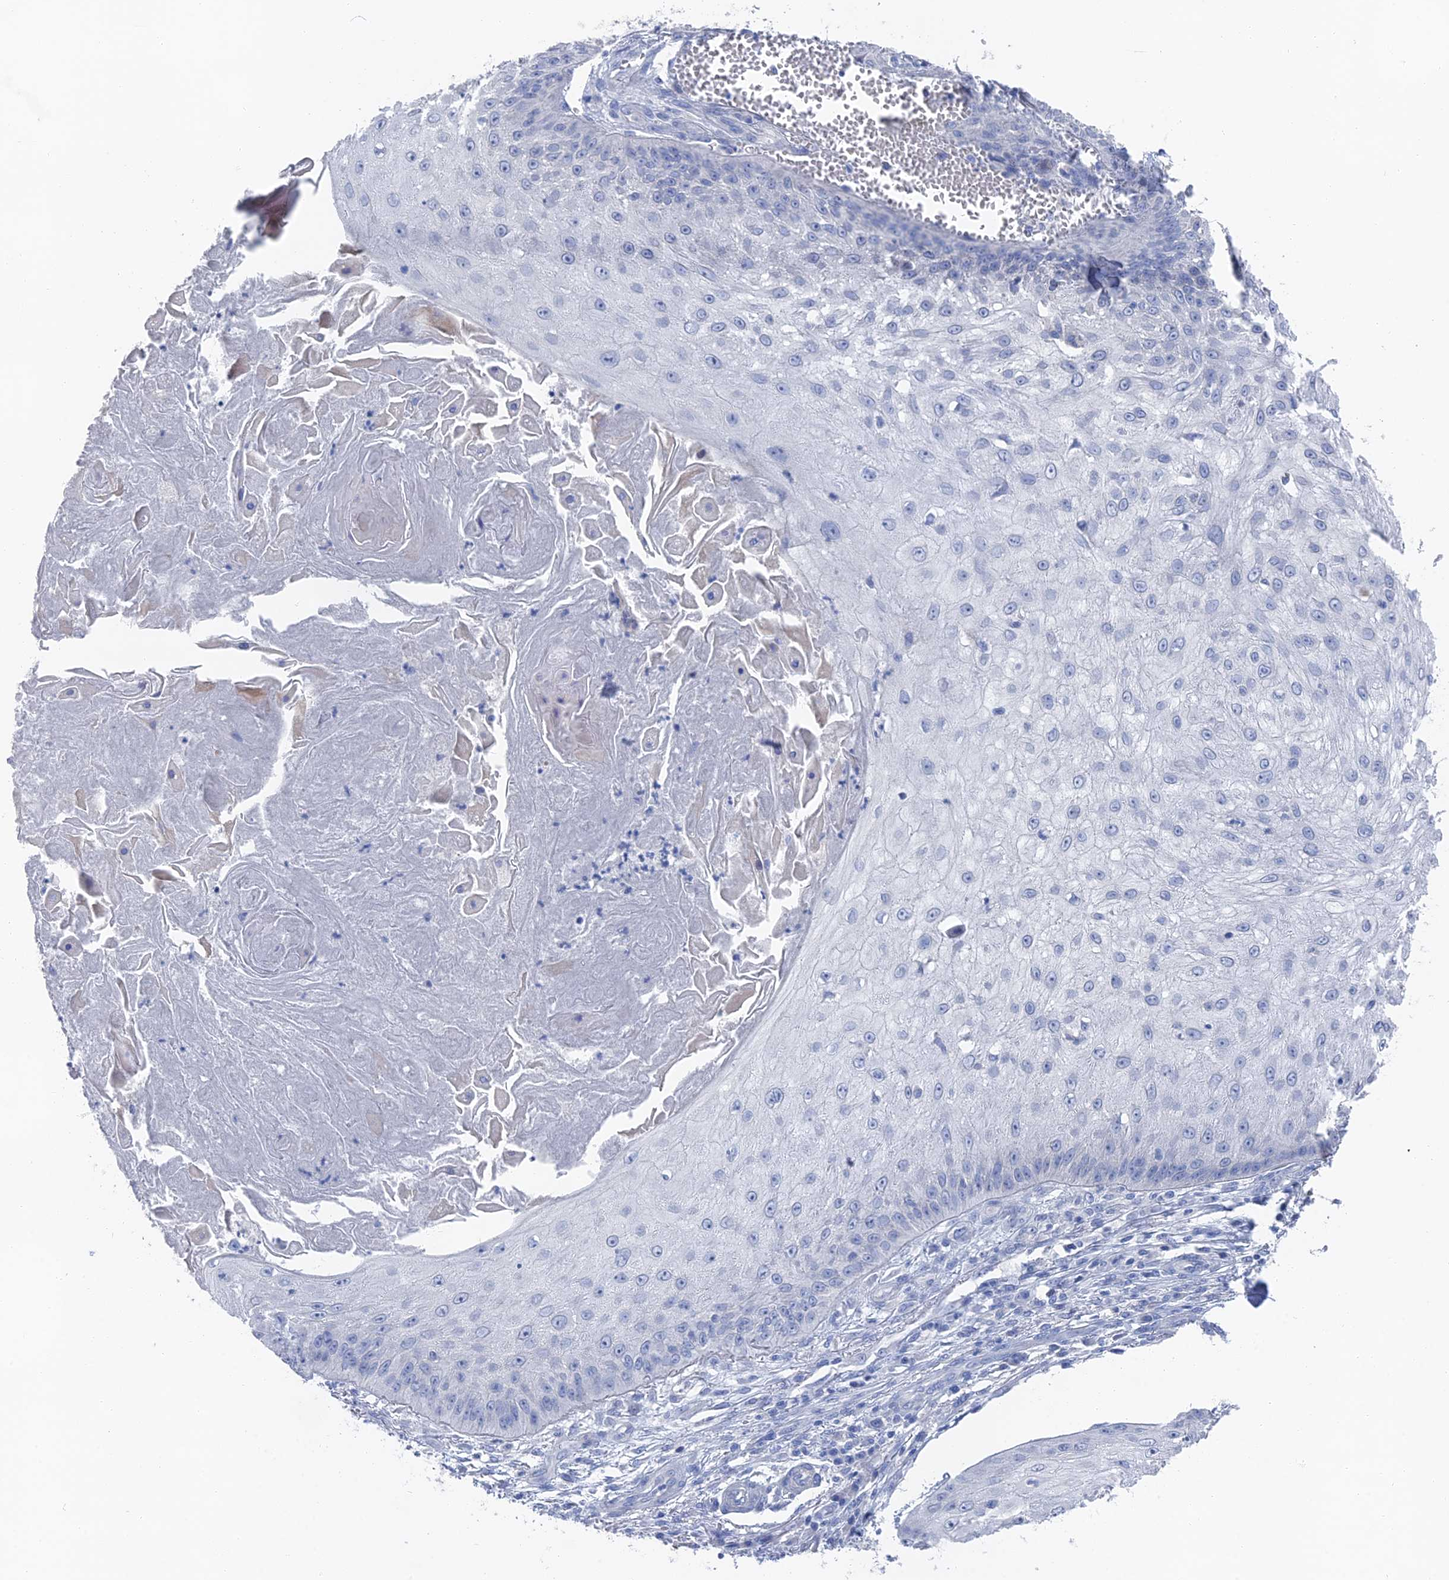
{"staining": {"intensity": "negative", "quantity": "none", "location": "none"}, "tissue": "skin cancer", "cell_type": "Tumor cells", "image_type": "cancer", "snomed": [{"axis": "morphology", "description": "Squamous cell carcinoma, NOS"}, {"axis": "topography", "description": "Skin"}], "caption": "Immunohistochemistry (IHC) histopathology image of human skin cancer stained for a protein (brown), which exhibits no positivity in tumor cells. (DAB (3,3'-diaminobenzidine) immunohistochemistry (IHC), high magnification).", "gene": "GFAP", "patient": {"sex": "male", "age": 70}}